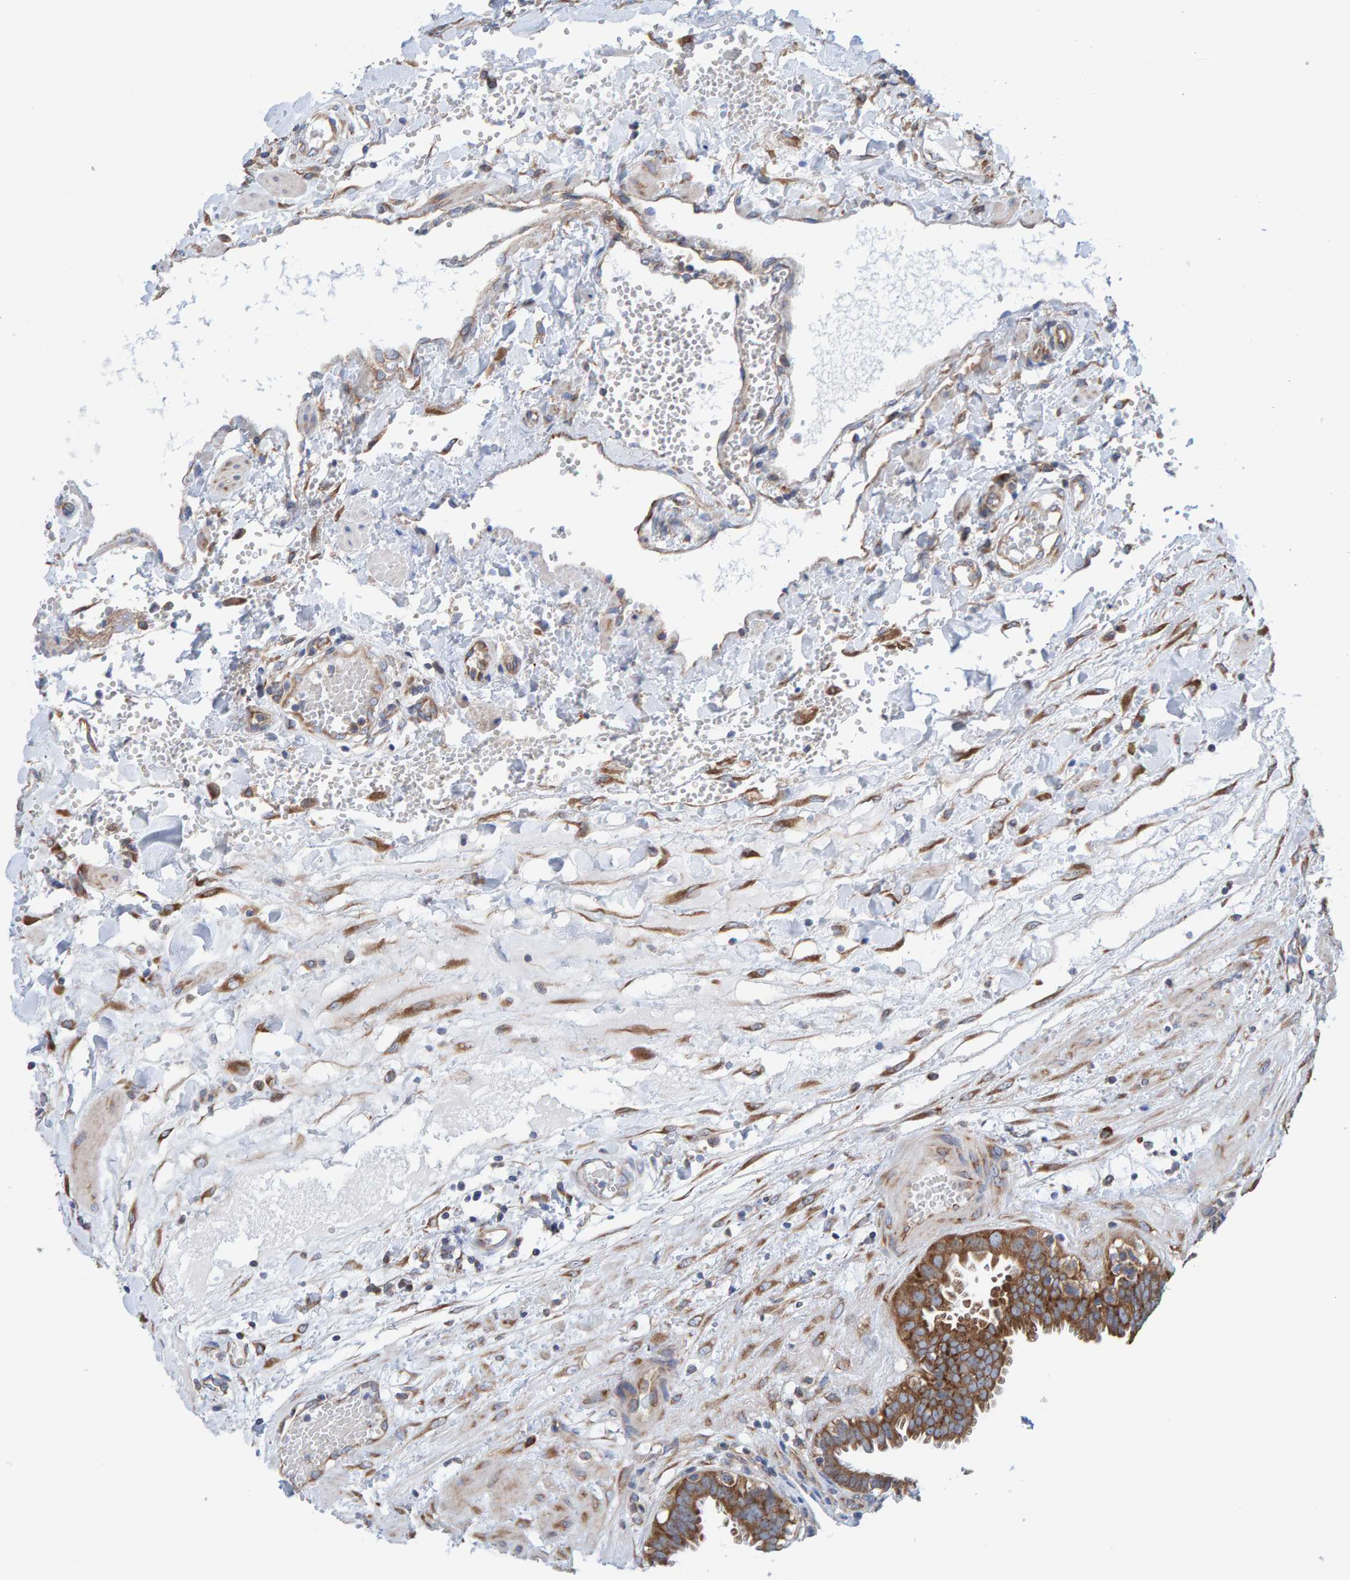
{"staining": {"intensity": "moderate", "quantity": ">75%", "location": "cytoplasmic/membranous"}, "tissue": "fallopian tube", "cell_type": "Glandular cells", "image_type": "normal", "snomed": [{"axis": "morphology", "description": "Normal tissue, NOS"}, {"axis": "topography", "description": "Fallopian tube"}, {"axis": "topography", "description": "Placenta"}], "caption": "Human fallopian tube stained for a protein (brown) exhibits moderate cytoplasmic/membranous positive staining in about >75% of glandular cells.", "gene": "CDK5RAP3", "patient": {"sex": "female", "age": 32}}